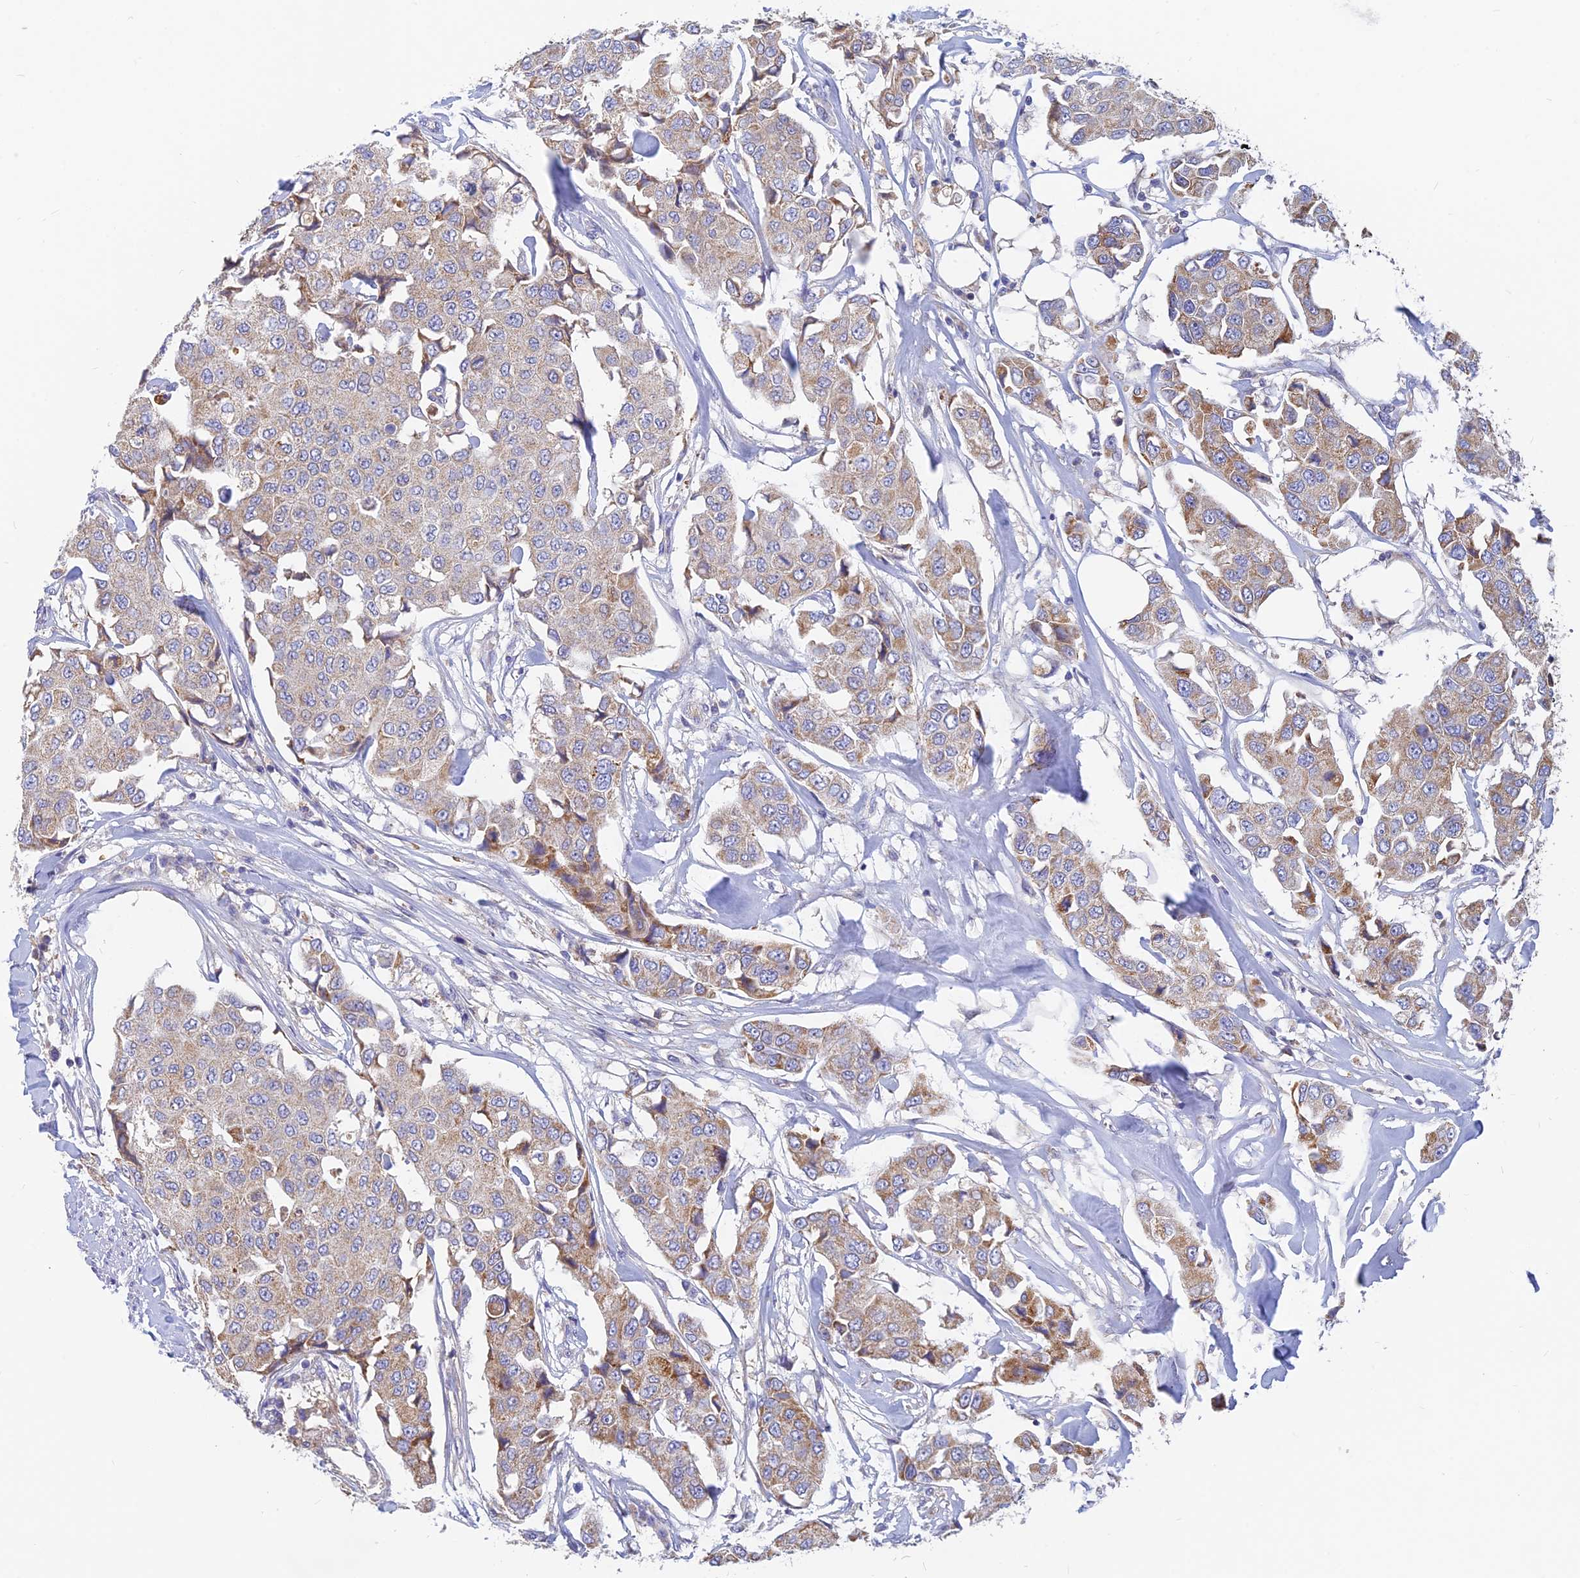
{"staining": {"intensity": "moderate", "quantity": "<25%", "location": "cytoplasmic/membranous"}, "tissue": "breast cancer", "cell_type": "Tumor cells", "image_type": "cancer", "snomed": [{"axis": "morphology", "description": "Duct carcinoma"}, {"axis": "topography", "description": "Breast"}], "caption": "Human breast cancer stained for a protein (brown) demonstrates moderate cytoplasmic/membranous positive positivity in about <25% of tumor cells.", "gene": "CACNA1B", "patient": {"sex": "female", "age": 80}}